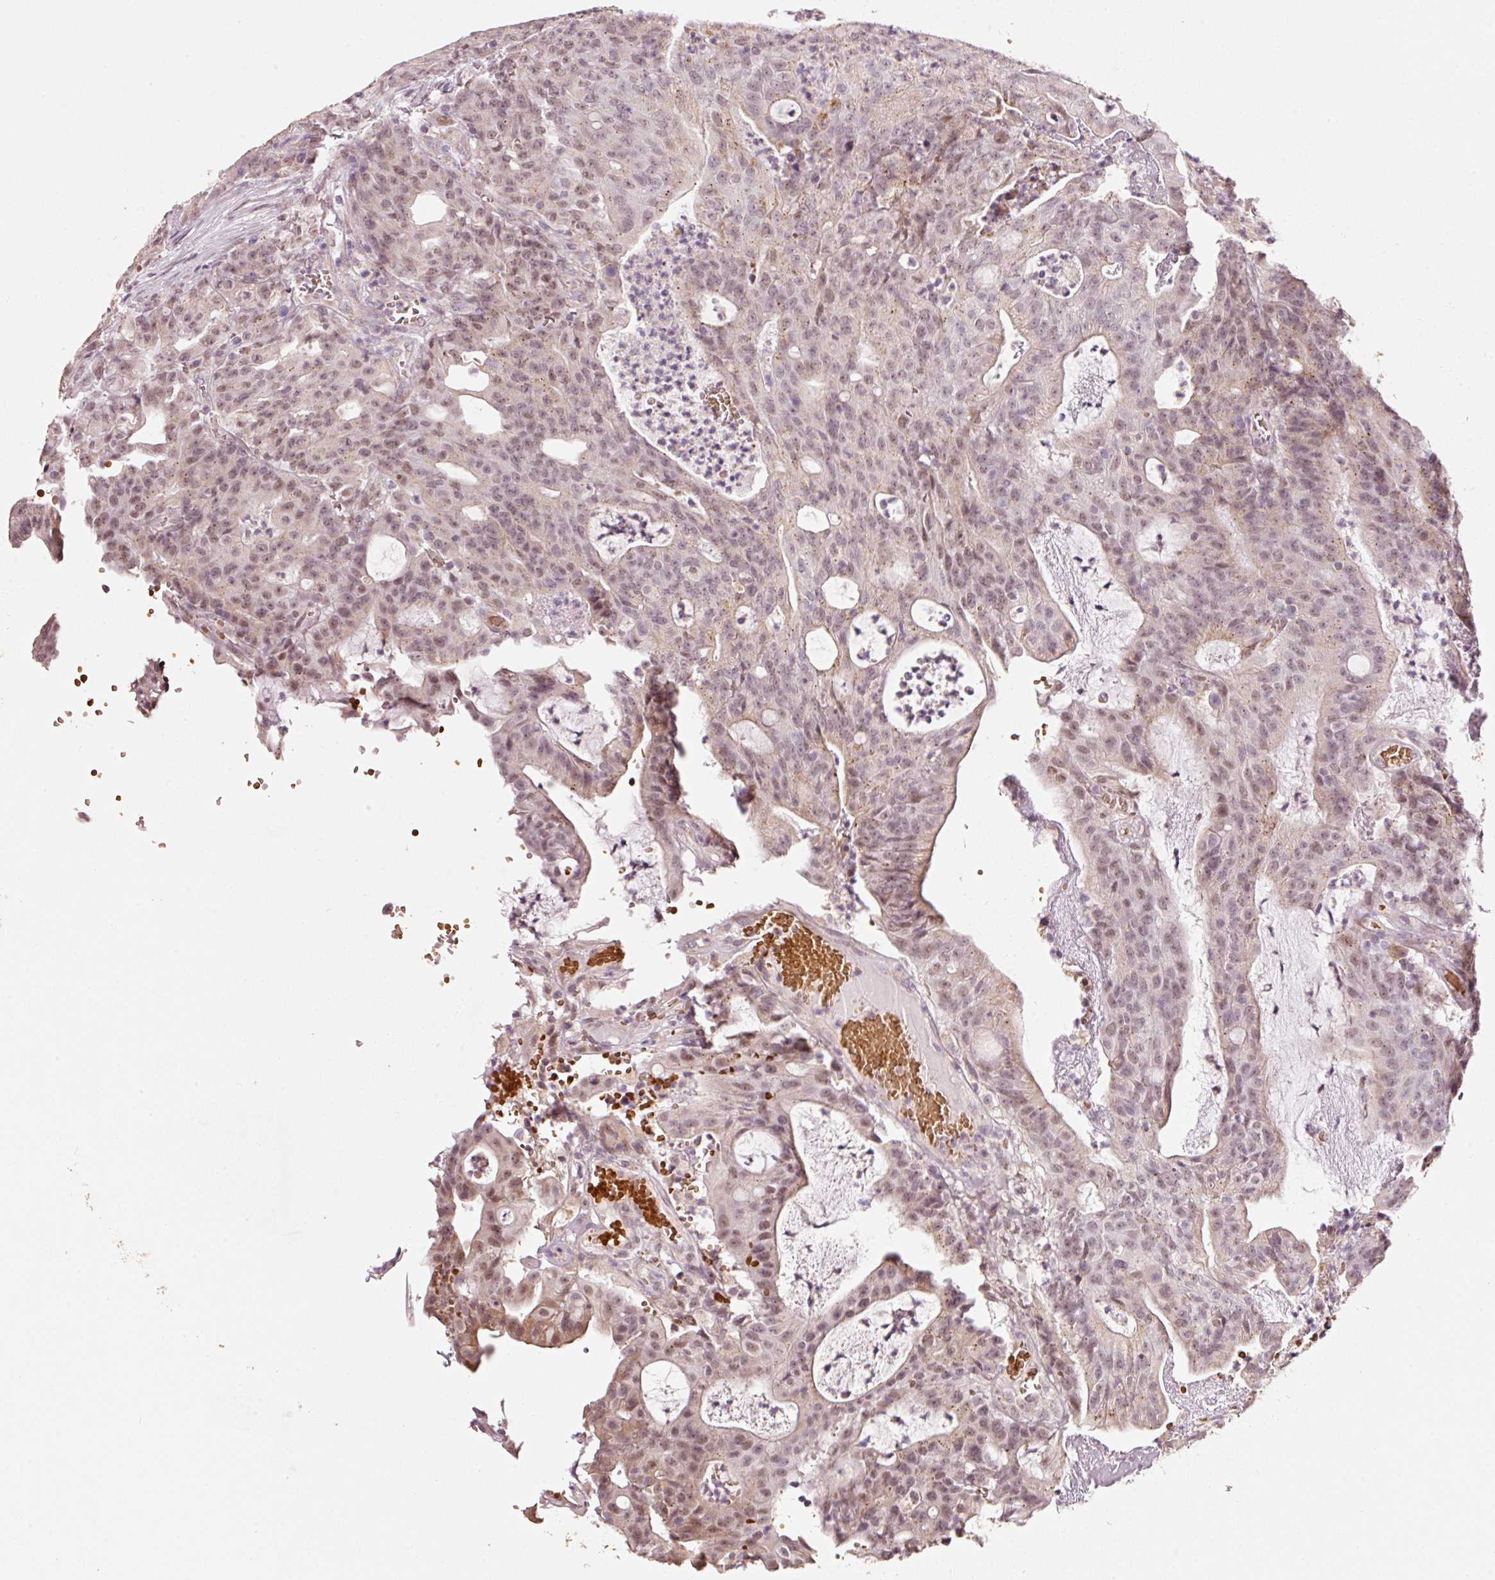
{"staining": {"intensity": "moderate", "quantity": ">75%", "location": "nuclear"}, "tissue": "colorectal cancer", "cell_type": "Tumor cells", "image_type": "cancer", "snomed": [{"axis": "morphology", "description": "Adenocarcinoma, NOS"}, {"axis": "topography", "description": "Colon"}], "caption": "Protein expression by IHC exhibits moderate nuclear expression in approximately >75% of tumor cells in colorectal cancer.", "gene": "ZNF460", "patient": {"sex": "male", "age": 83}}